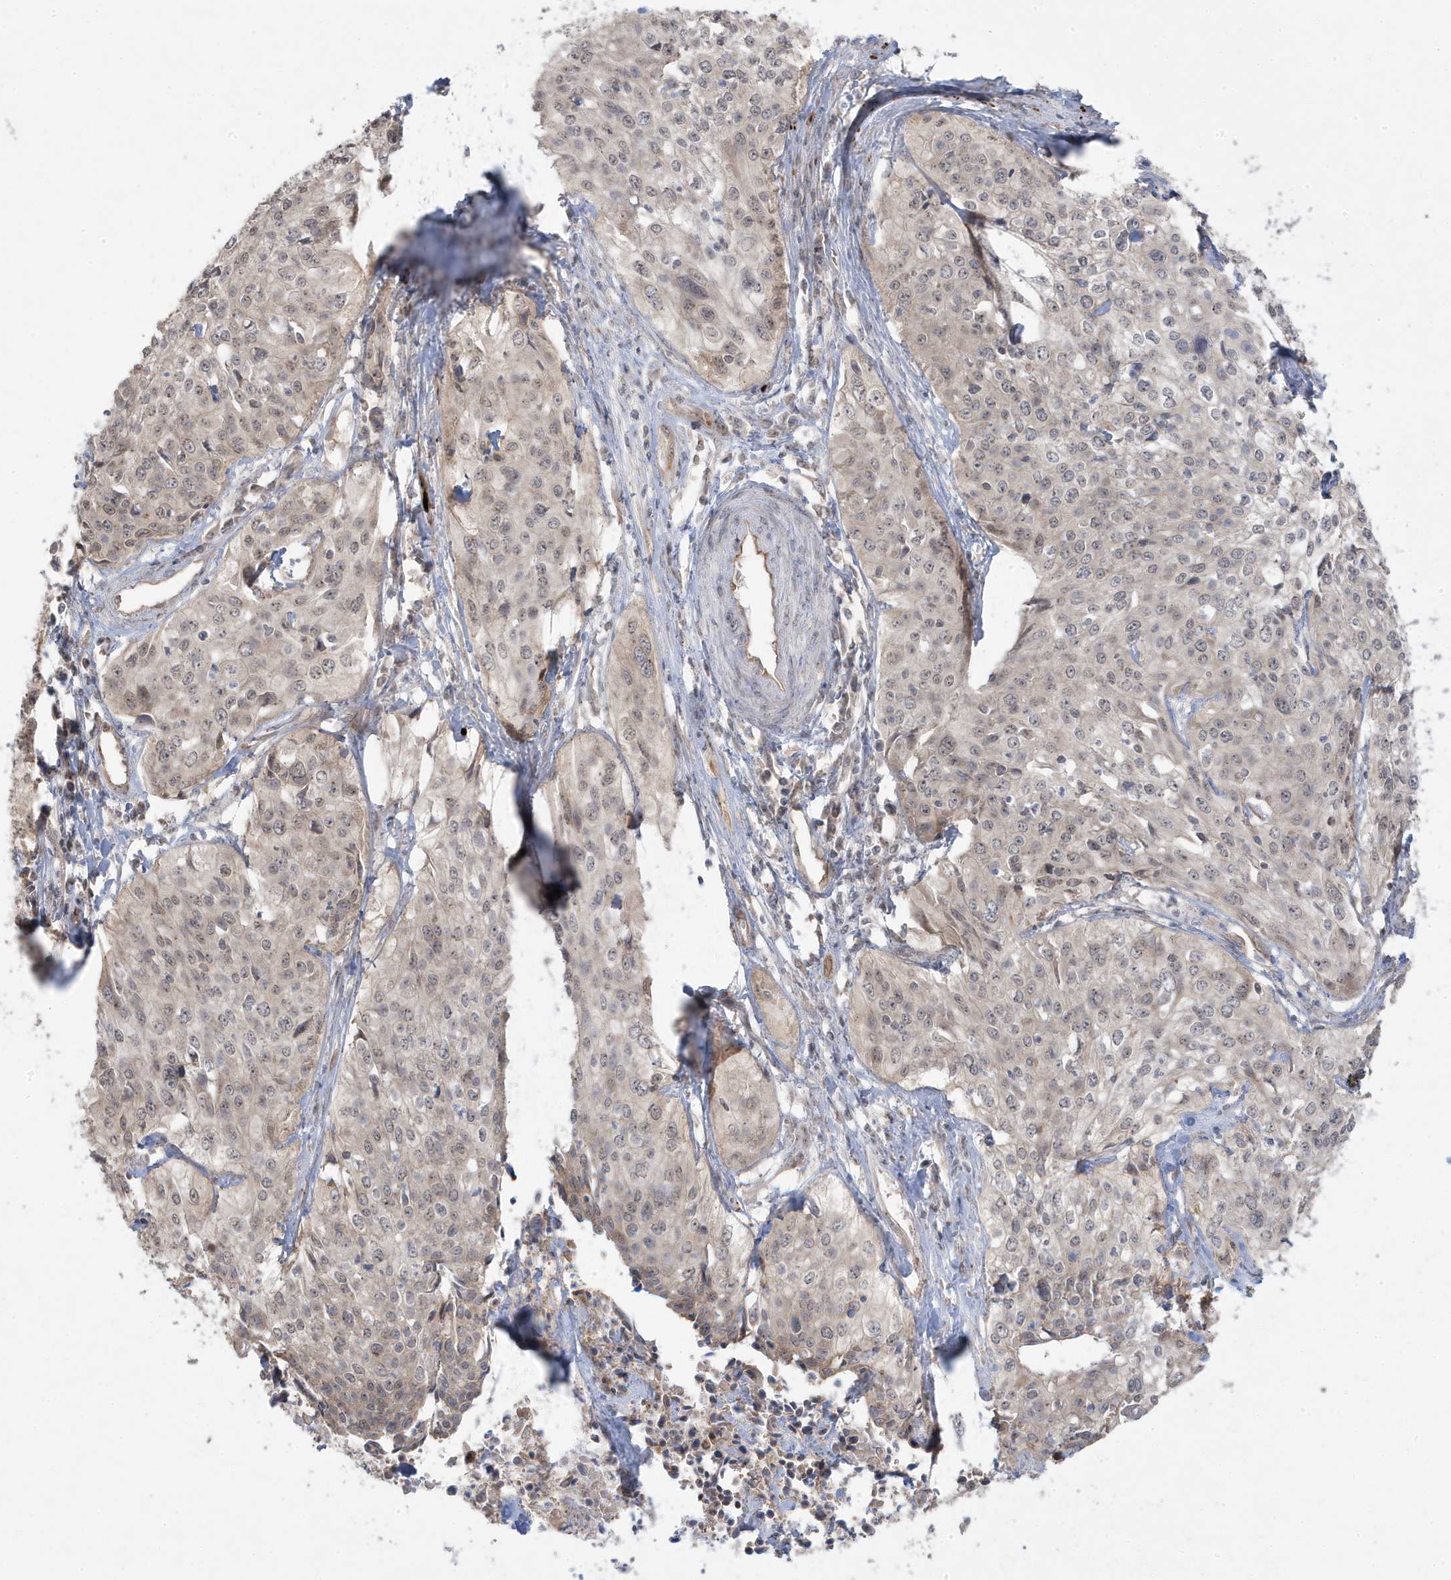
{"staining": {"intensity": "weak", "quantity": "<25%", "location": "nuclear"}, "tissue": "cervical cancer", "cell_type": "Tumor cells", "image_type": "cancer", "snomed": [{"axis": "morphology", "description": "Squamous cell carcinoma, NOS"}, {"axis": "topography", "description": "Cervix"}], "caption": "The histopathology image exhibits no significant staining in tumor cells of cervical cancer (squamous cell carcinoma).", "gene": "DNAJC12", "patient": {"sex": "female", "age": 31}}